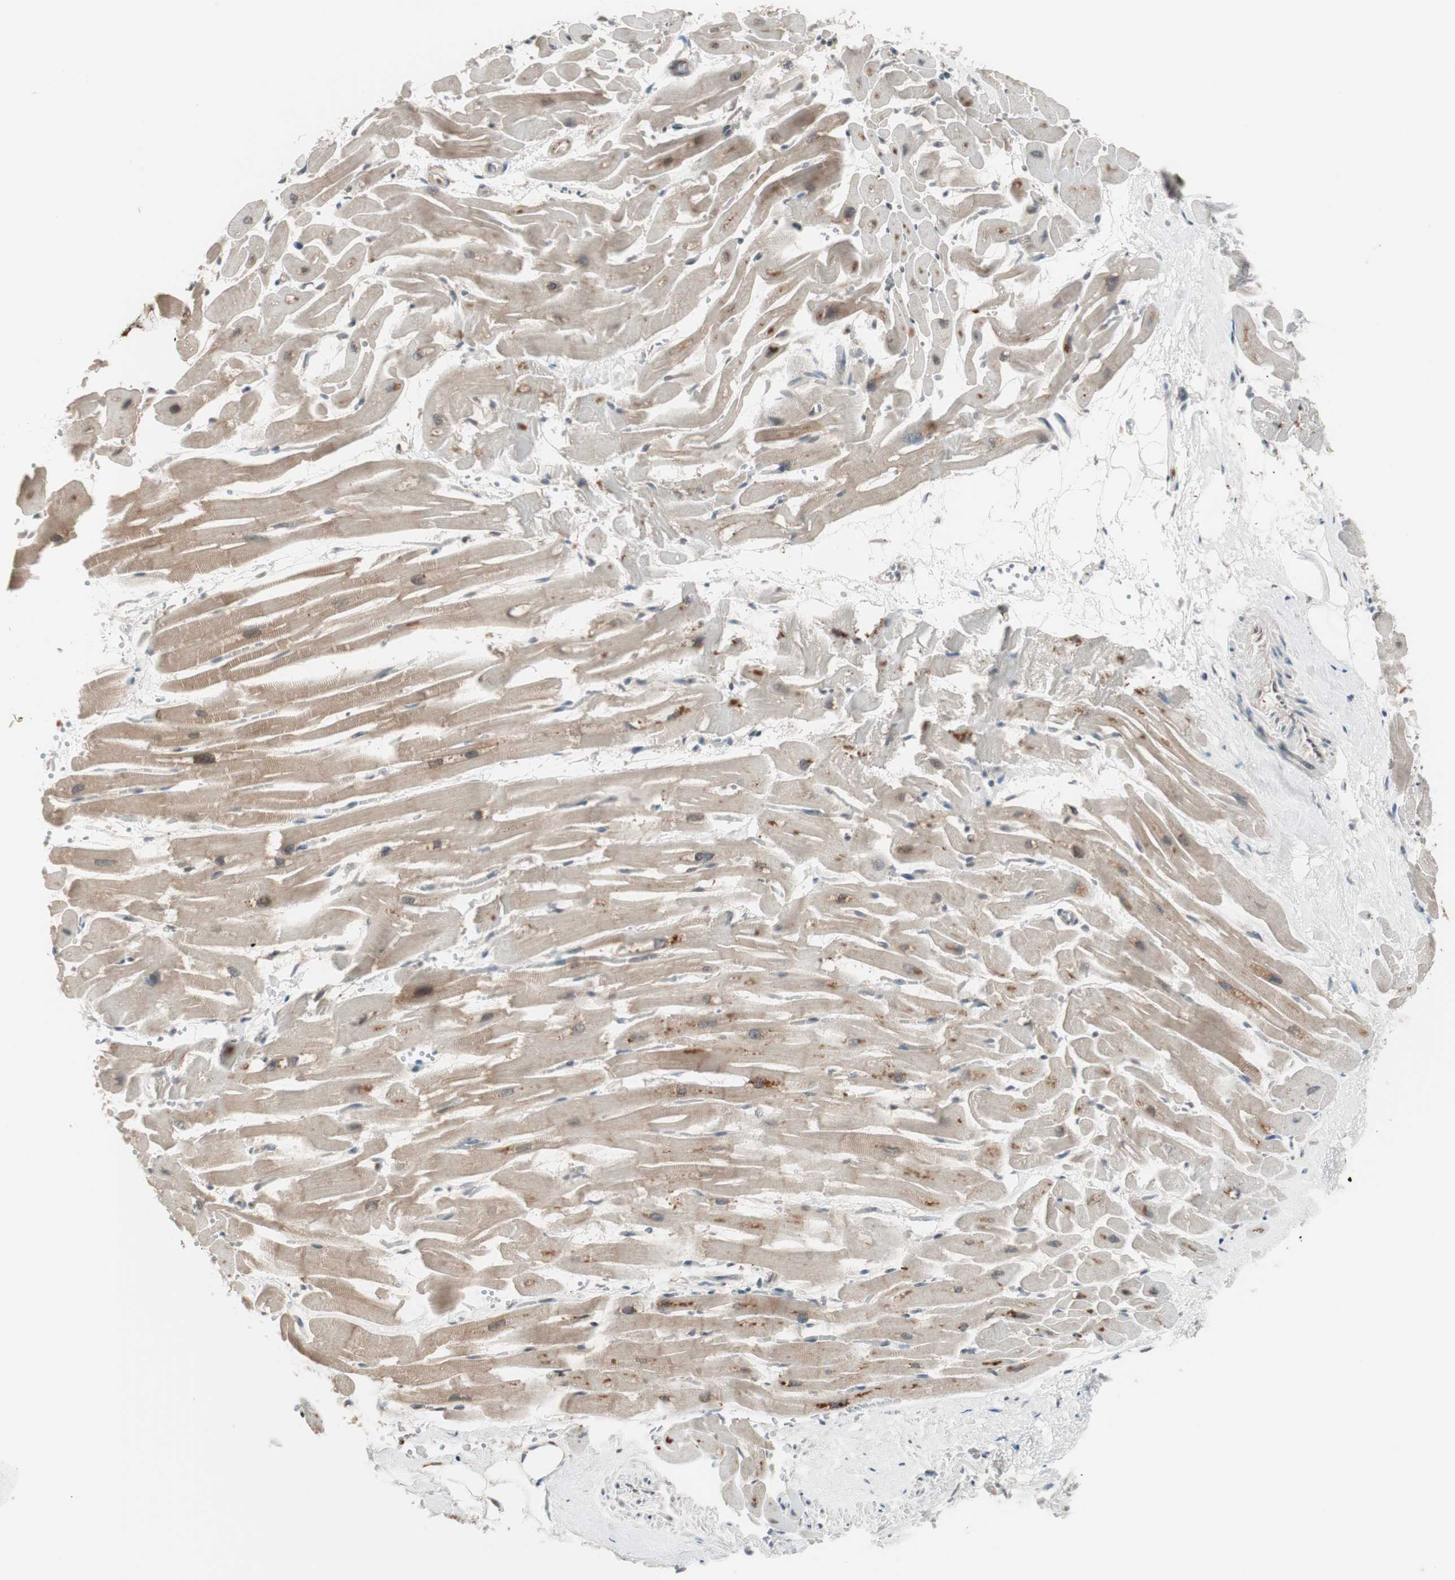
{"staining": {"intensity": "weak", "quantity": "25%-75%", "location": "cytoplasmic/membranous"}, "tissue": "heart muscle", "cell_type": "Cardiomyocytes", "image_type": "normal", "snomed": [{"axis": "morphology", "description": "Normal tissue, NOS"}, {"axis": "topography", "description": "Heart"}], "caption": "Weak cytoplasmic/membranous staining is present in approximately 25%-75% of cardiomyocytes in normal heart muscle.", "gene": "FBXO5", "patient": {"sex": "female", "age": 19}}